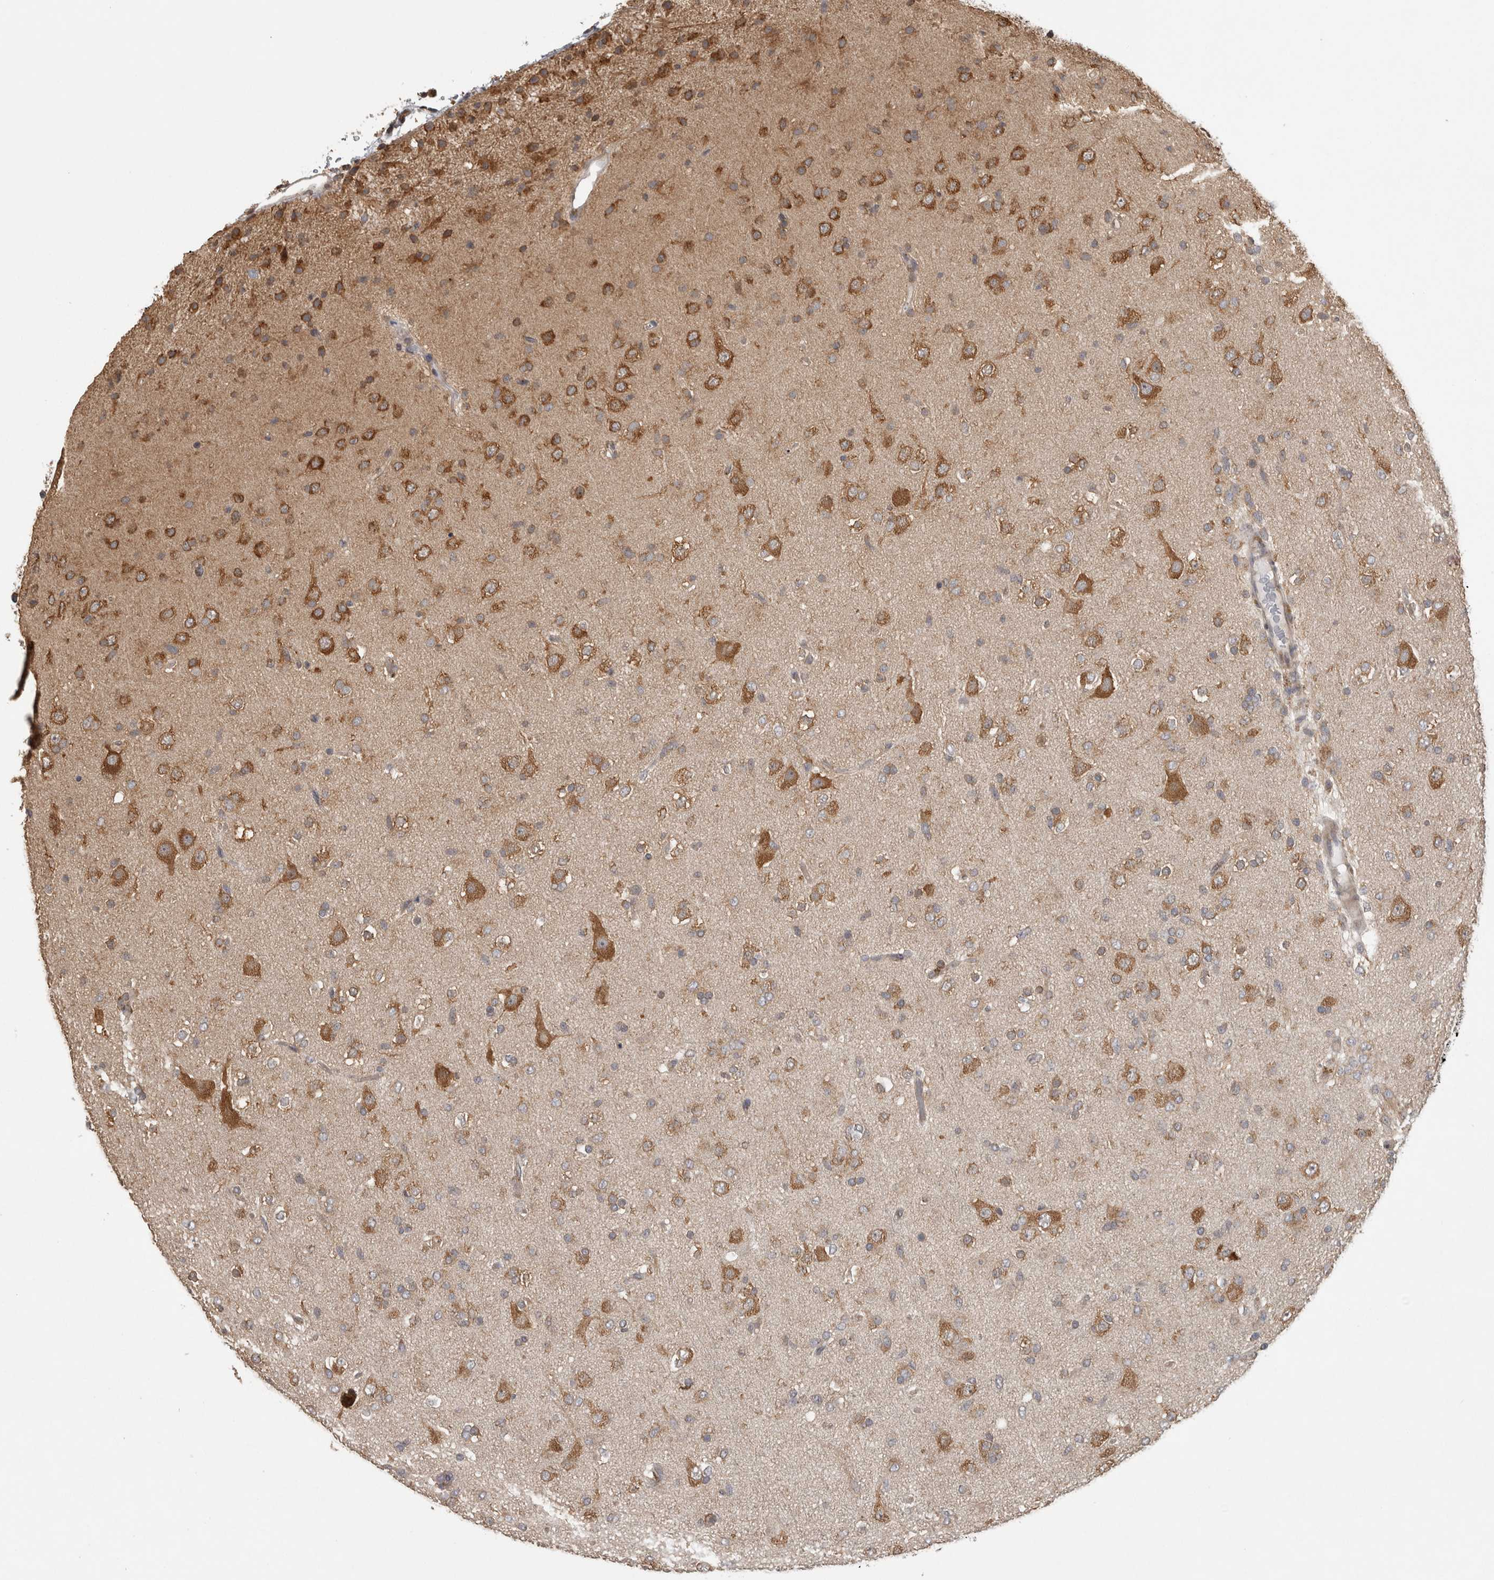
{"staining": {"intensity": "moderate", "quantity": ">75%", "location": "cytoplasmic/membranous"}, "tissue": "glioma", "cell_type": "Tumor cells", "image_type": "cancer", "snomed": [{"axis": "morphology", "description": "Glioma, malignant, Low grade"}, {"axis": "topography", "description": "Brain"}], "caption": "Immunohistochemical staining of glioma reveals moderate cytoplasmic/membranous protein expression in about >75% of tumor cells.", "gene": "ATXN2", "patient": {"sex": "male", "age": 65}}